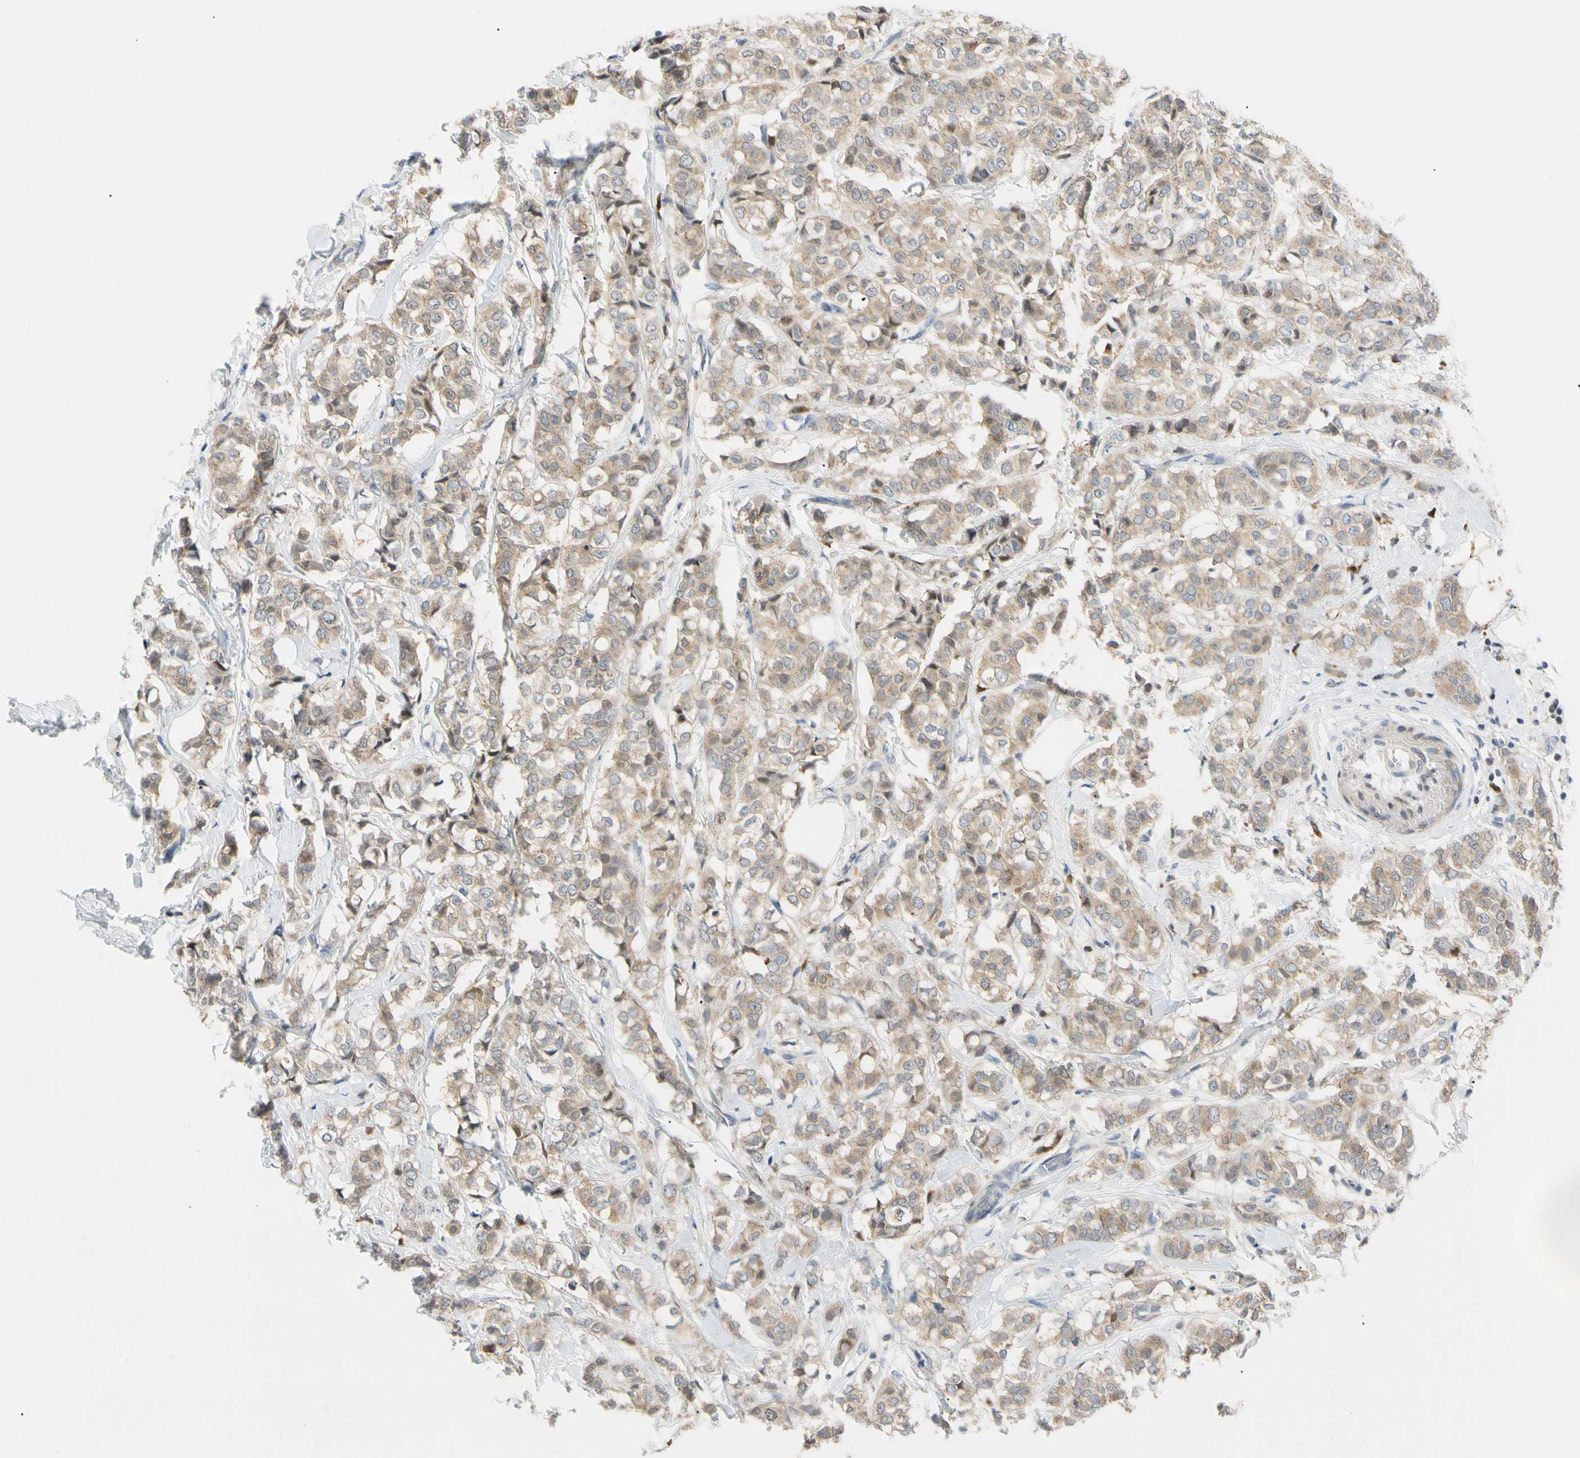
{"staining": {"intensity": "weak", "quantity": ">75%", "location": "cytoplasmic/membranous"}, "tissue": "breast cancer", "cell_type": "Tumor cells", "image_type": "cancer", "snomed": [{"axis": "morphology", "description": "Lobular carcinoma"}, {"axis": "topography", "description": "Breast"}], "caption": "Weak cytoplasmic/membranous positivity for a protein is appreciated in about >75% of tumor cells of lobular carcinoma (breast) using immunohistochemistry (IHC).", "gene": "SEC23B", "patient": {"sex": "female", "age": 60}}